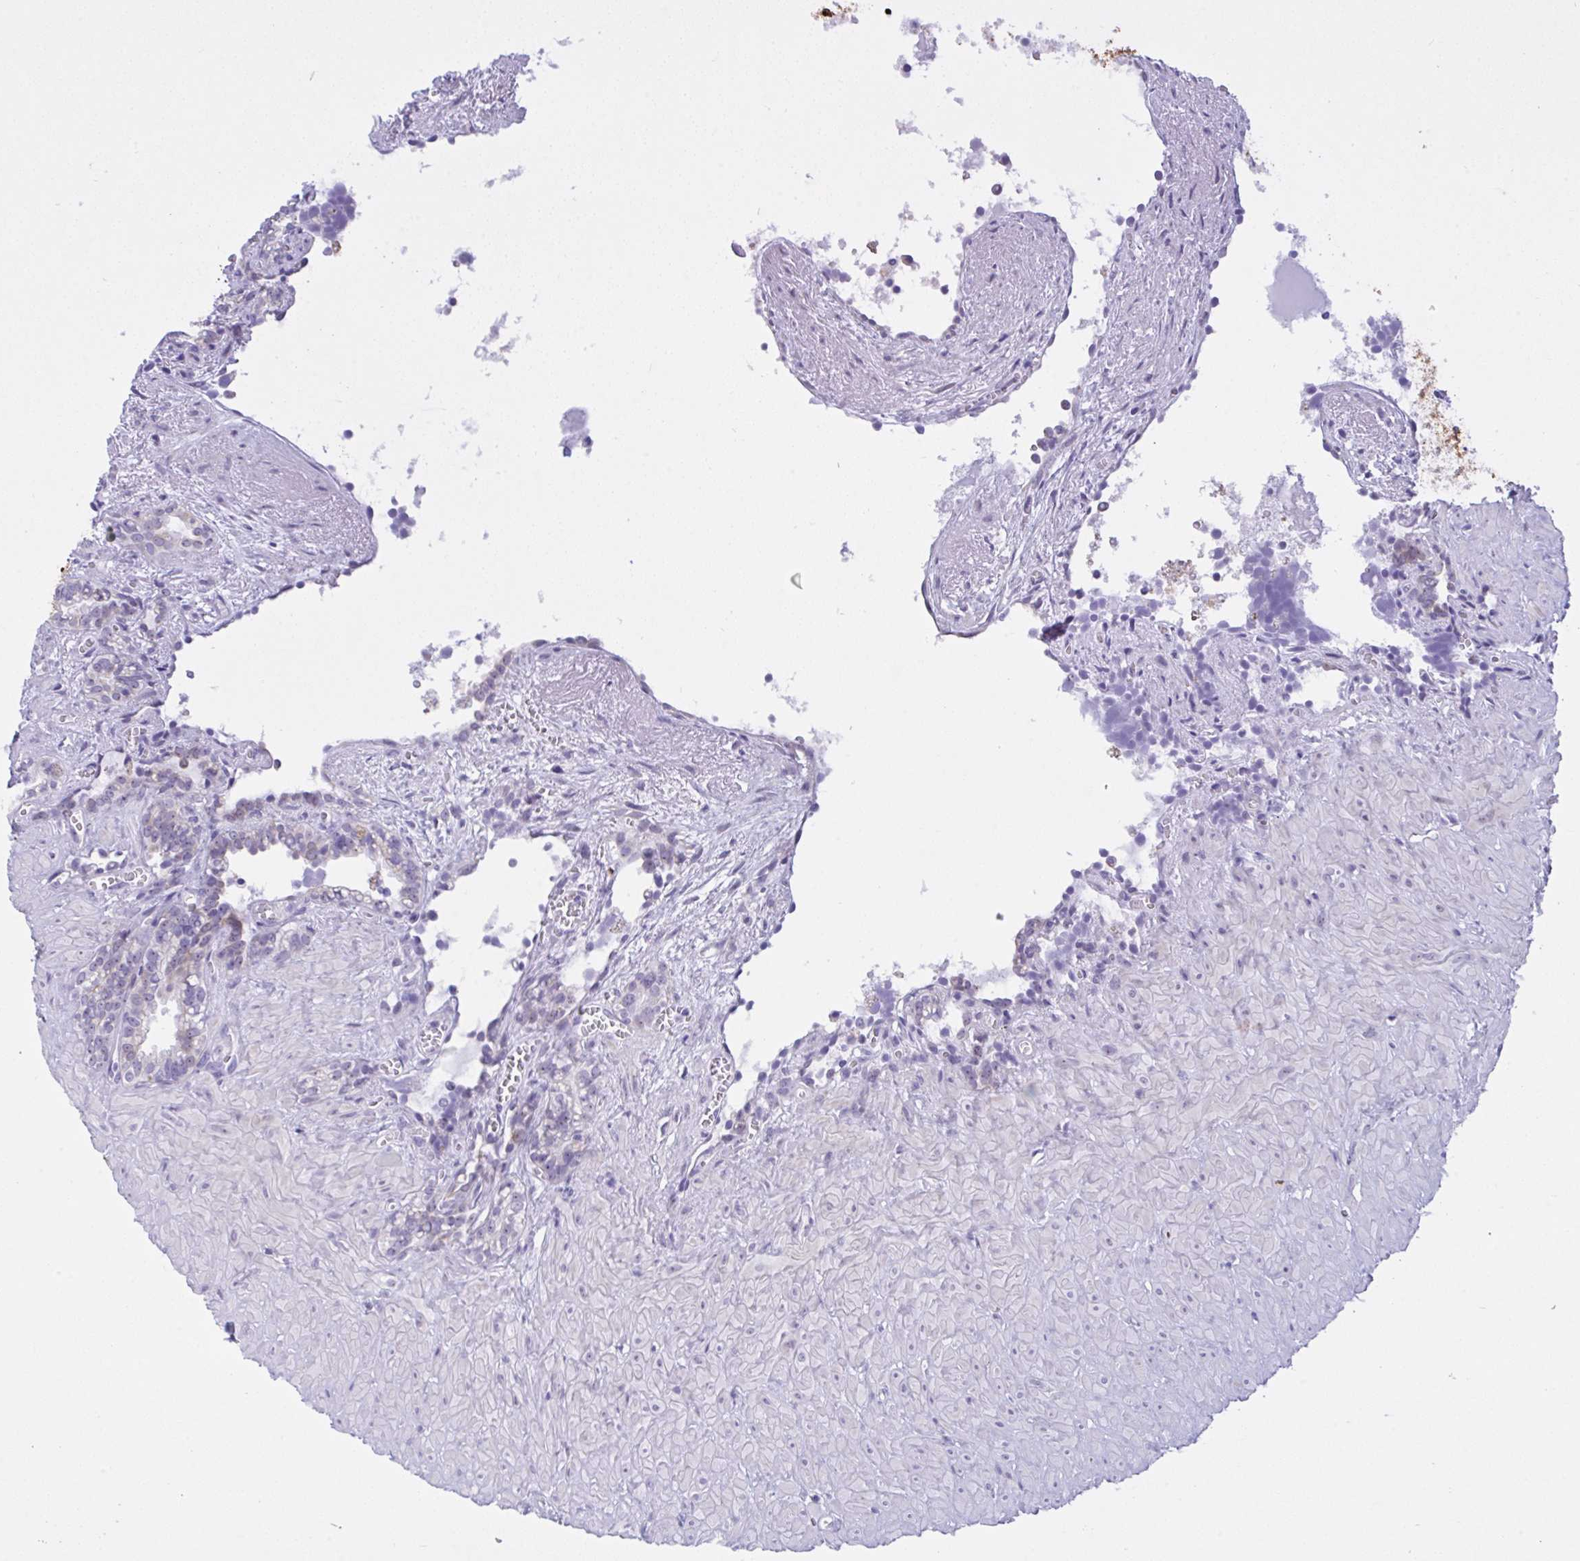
{"staining": {"intensity": "negative", "quantity": "none", "location": "none"}, "tissue": "seminal vesicle", "cell_type": "Glandular cells", "image_type": "normal", "snomed": [{"axis": "morphology", "description": "Normal tissue, NOS"}, {"axis": "topography", "description": "Seminal veicle"}], "caption": "The IHC histopathology image has no significant positivity in glandular cells of seminal vesicle.", "gene": "YBX2", "patient": {"sex": "male", "age": 76}}